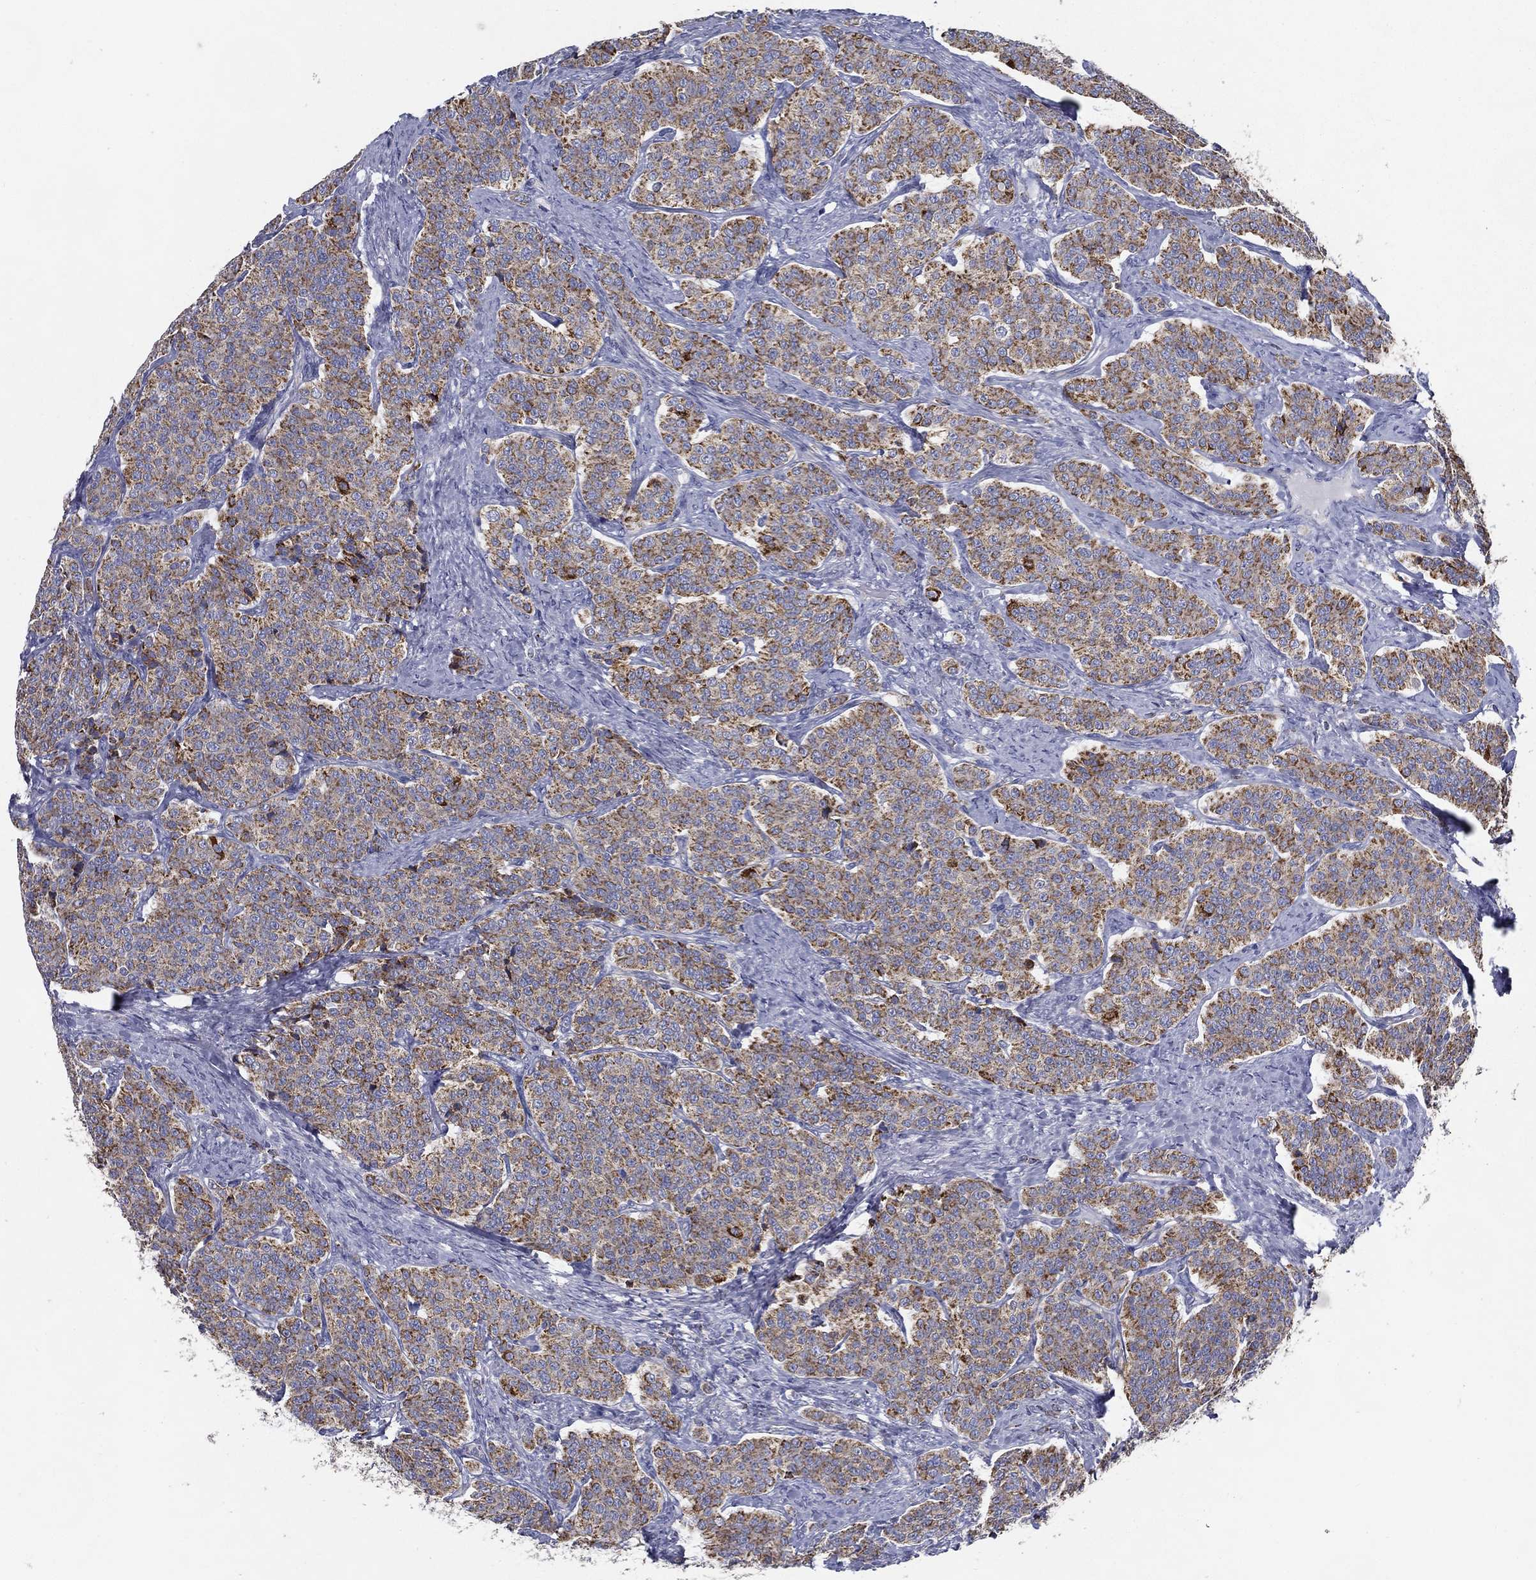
{"staining": {"intensity": "moderate", "quantity": ">75%", "location": "cytoplasmic/membranous"}, "tissue": "carcinoid", "cell_type": "Tumor cells", "image_type": "cancer", "snomed": [{"axis": "morphology", "description": "Carcinoid, malignant, NOS"}, {"axis": "topography", "description": "Small intestine"}], "caption": "The micrograph displays immunohistochemical staining of carcinoid. There is moderate cytoplasmic/membranous staining is present in approximately >75% of tumor cells.", "gene": "SFXN1", "patient": {"sex": "female", "age": 58}}